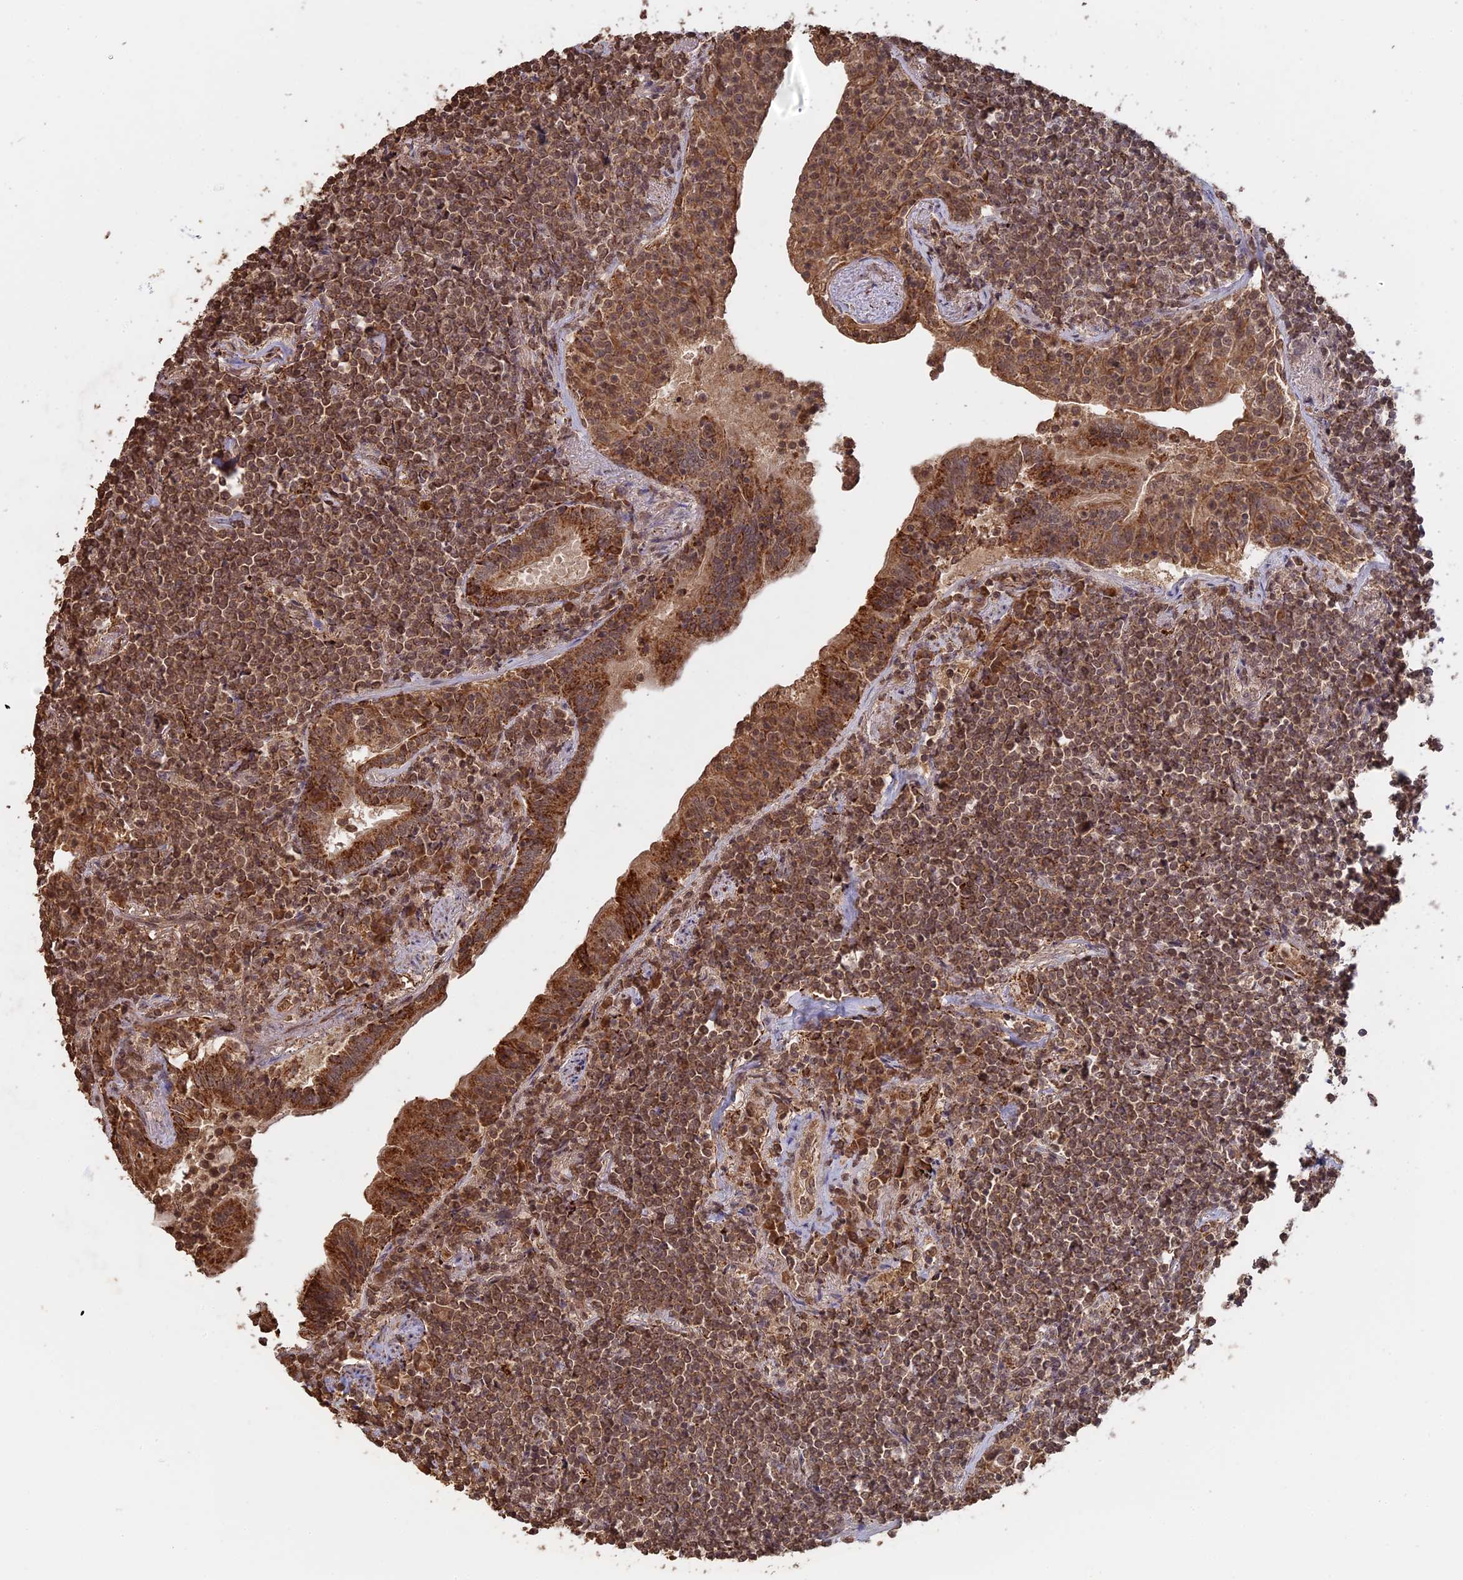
{"staining": {"intensity": "moderate", "quantity": ">75%", "location": "cytoplasmic/membranous,nuclear"}, "tissue": "lymphoma", "cell_type": "Tumor cells", "image_type": "cancer", "snomed": [{"axis": "morphology", "description": "Malignant lymphoma, non-Hodgkin's type, Low grade"}, {"axis": "topography", "description": "Lung"}], "caption": "Immunohistochemistry (IHC) histopathology image of human lymphoma stained for a protein (brown), which shows medium levels of moderate cytoplasmic/membranous and nuclear positivity in approximately >75% of tumor cells.", "gene": "FAM210B", "patient": {"sex": "female", "age": 71}}